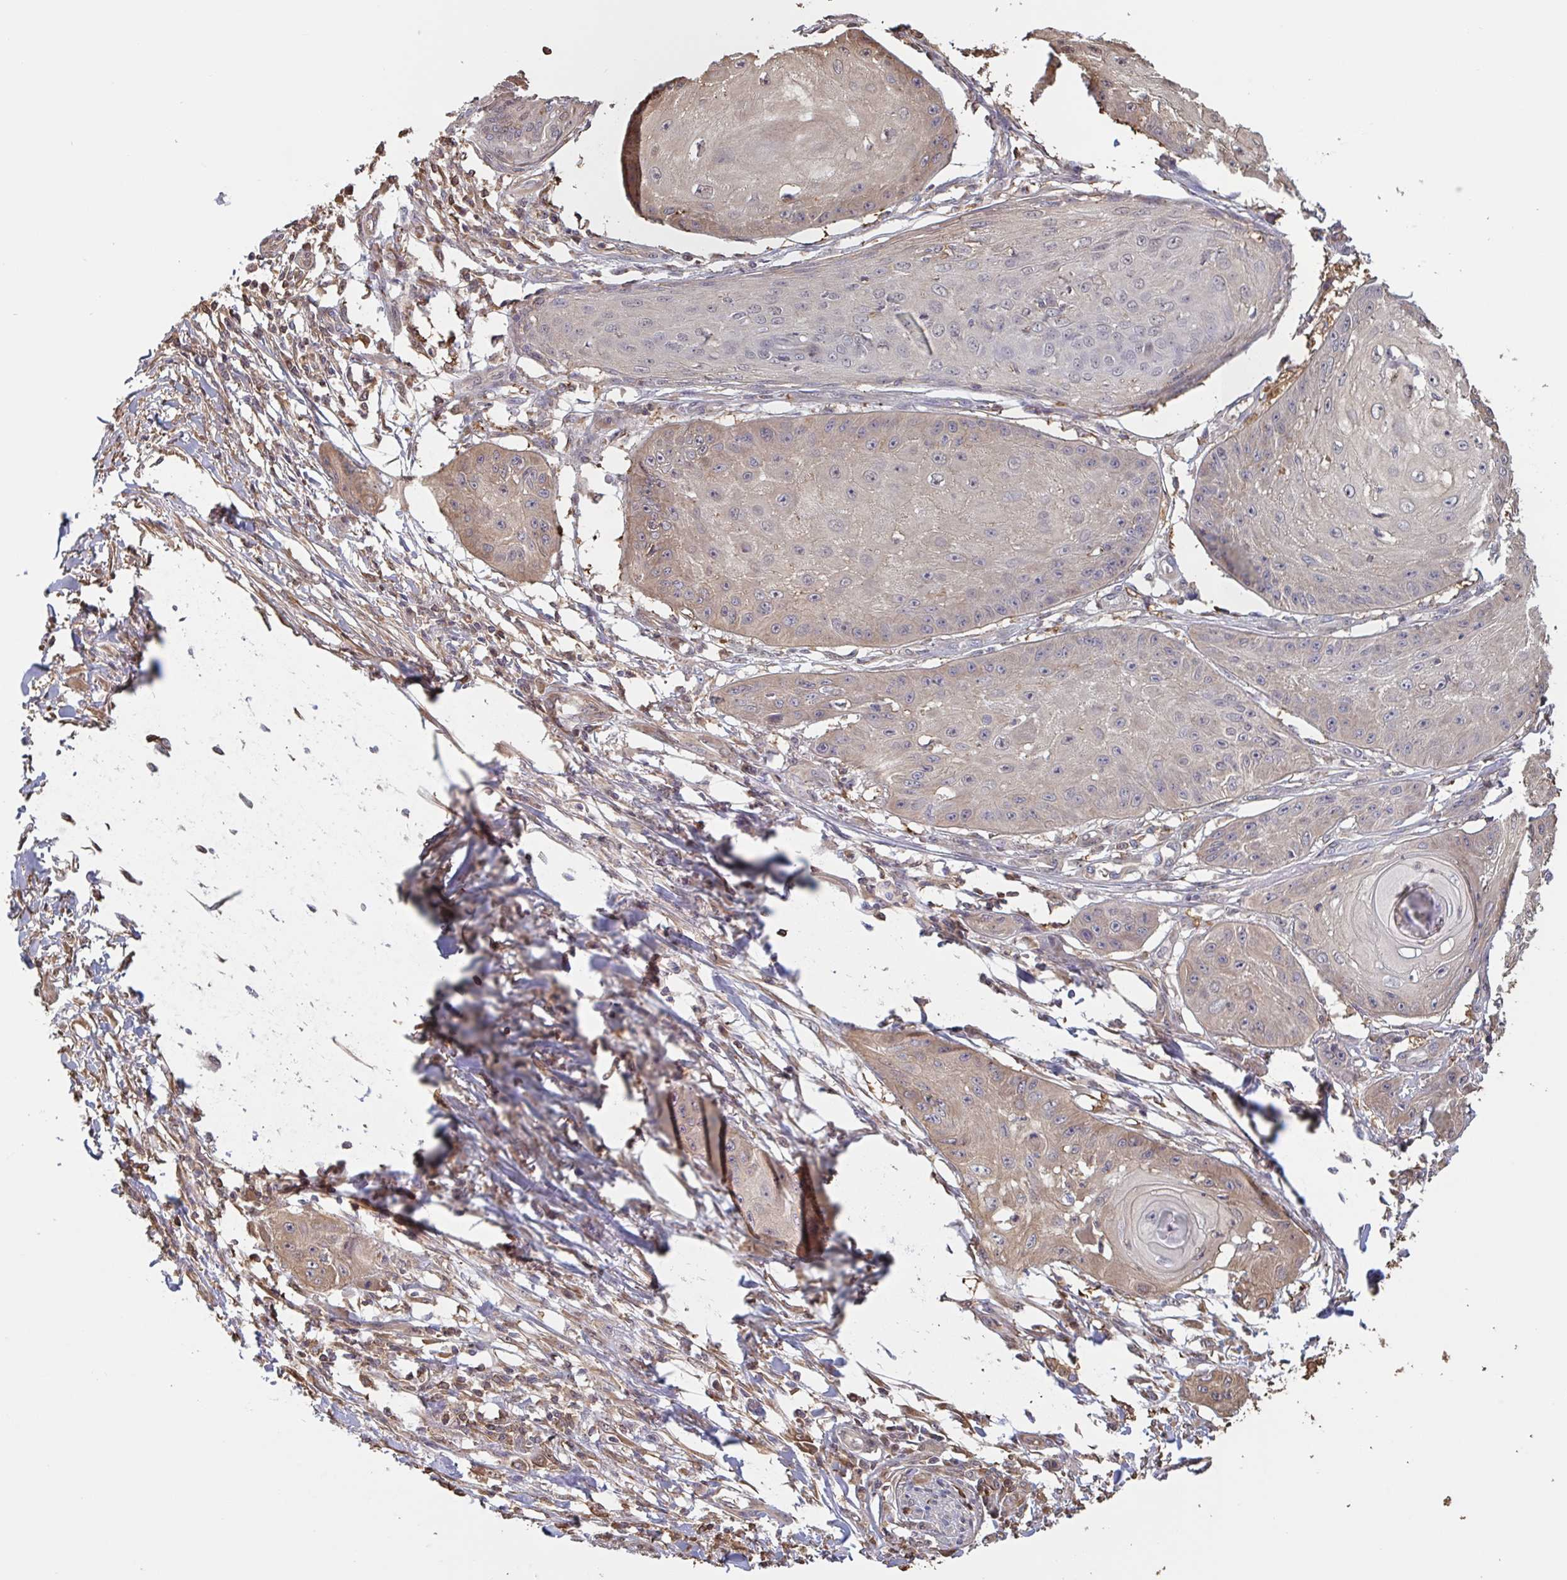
{"staining": {"intensity": "weak", "quantity": "25%-75%", "location": "cytoplasmic/membranous"}, "tissue": "skin cancer", "cell_type": "Tumor cells", "image_type": "cancer", "snomed": [{"axis": "morphology", "description": "Squamous cell carcinoma, NOS"}, {"axis": "topography", "description": "Skin"}], "caption": "Immunohistochemical staining of human skin squamous cell carcinoma exhibits low levels of weak cytoplasmic/membranous protein positivity in about 25%-75% of tumor cells.", "gene": "OTOP2", "patient": {"sex": "male", "age": 70}}